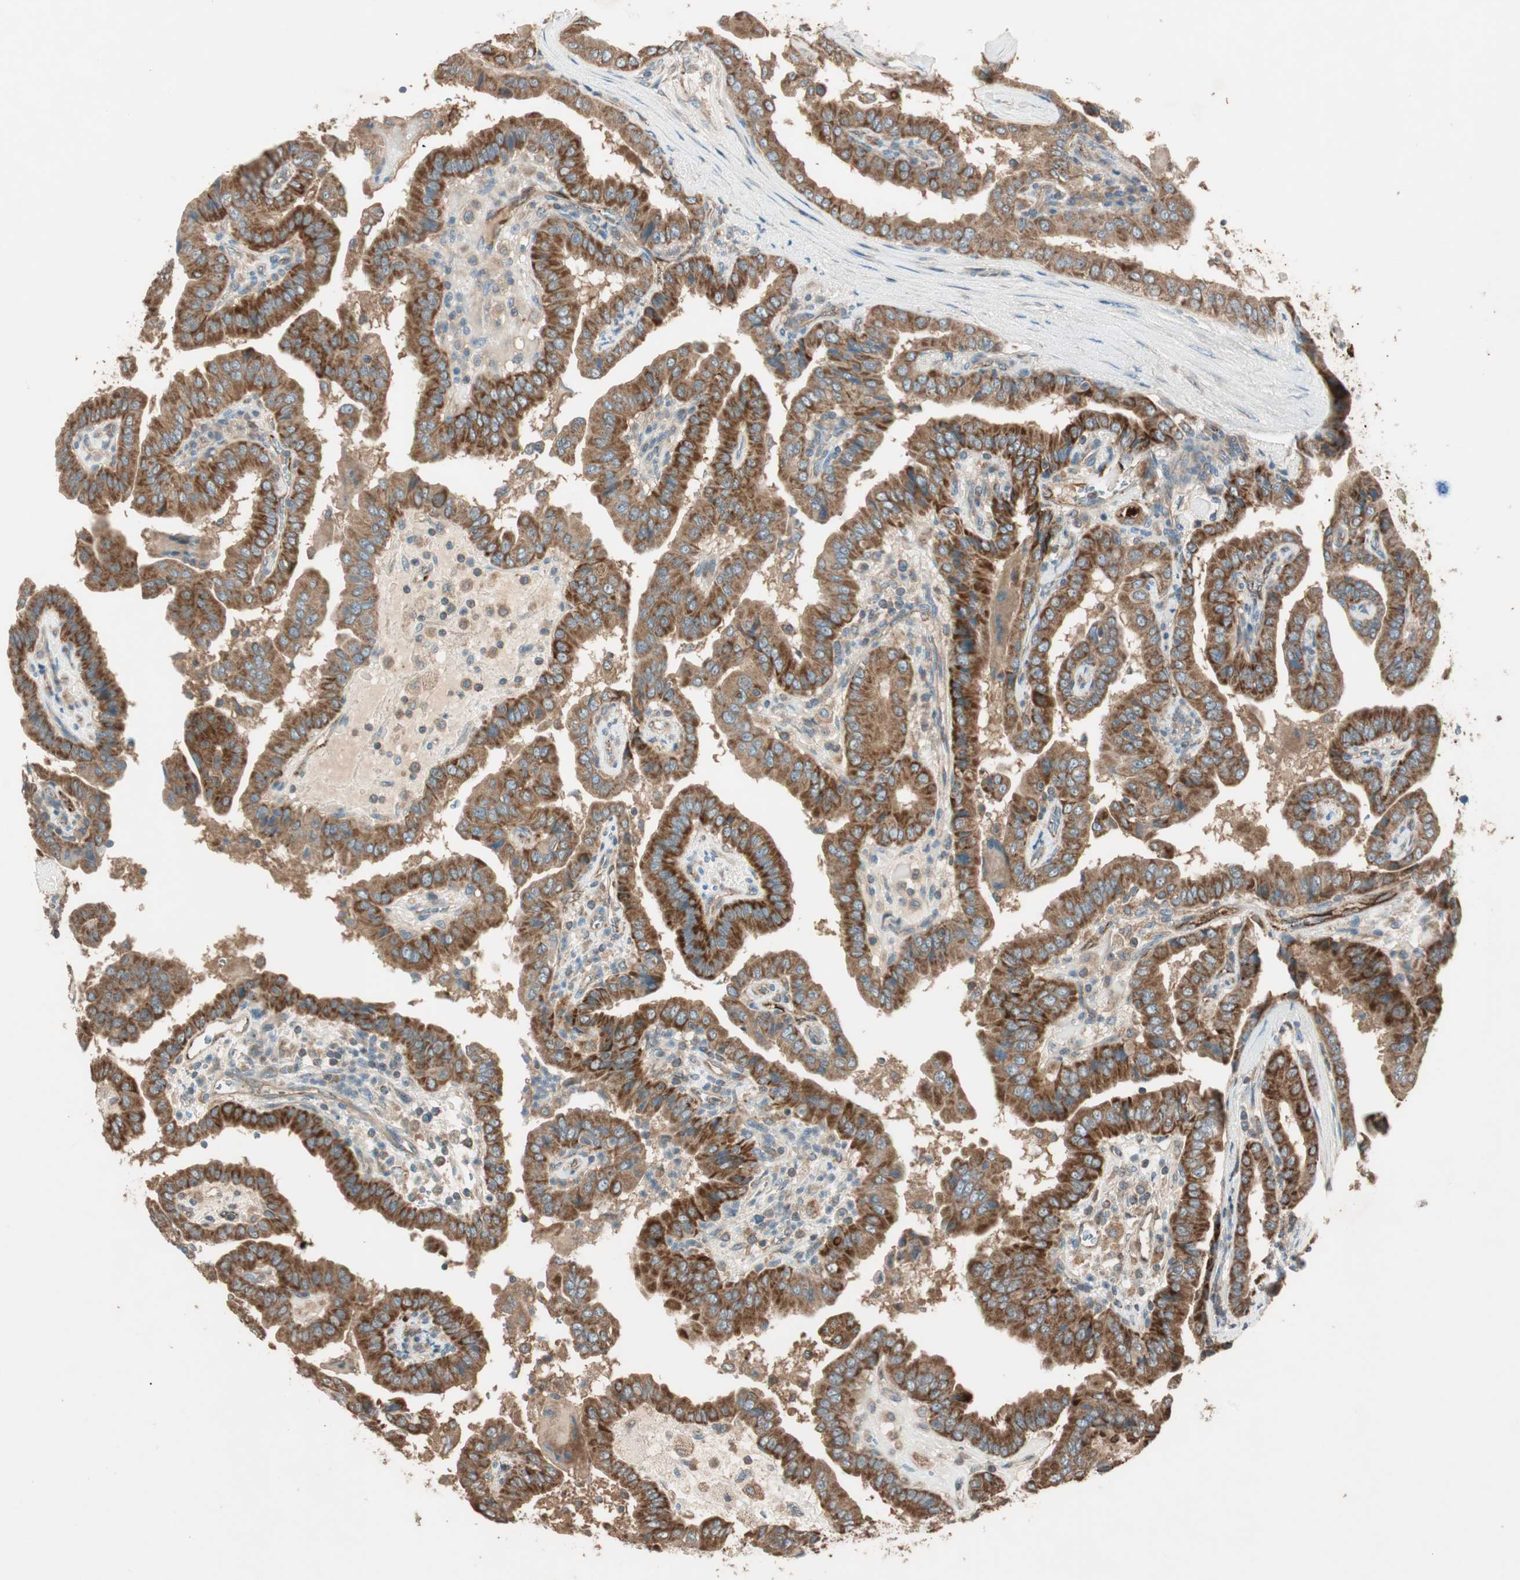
{"staining": {"intensity": "strong", "quantity": ">75%", "location": "cytoplasmic/membranous"}, "tissue": "thyroid cancer", "cell_type": "Tumor cells", "image_type": "cancer", "snomed": [{"axis": "morphology", "description": "Papillary adenocarcinoma, NOS"}, {"axis": "topography", "description": "Thyroid gland"}], "caption": "IHC photomicrograph of human thyroid cancer stained for a protein (brown), which demonstrates high levels of strong cytoplasmic/membranous positivity in approximately >75% of tumor cells.", "gene": "CC2D1A", "patient": {"sex": "male", "age": 33}}